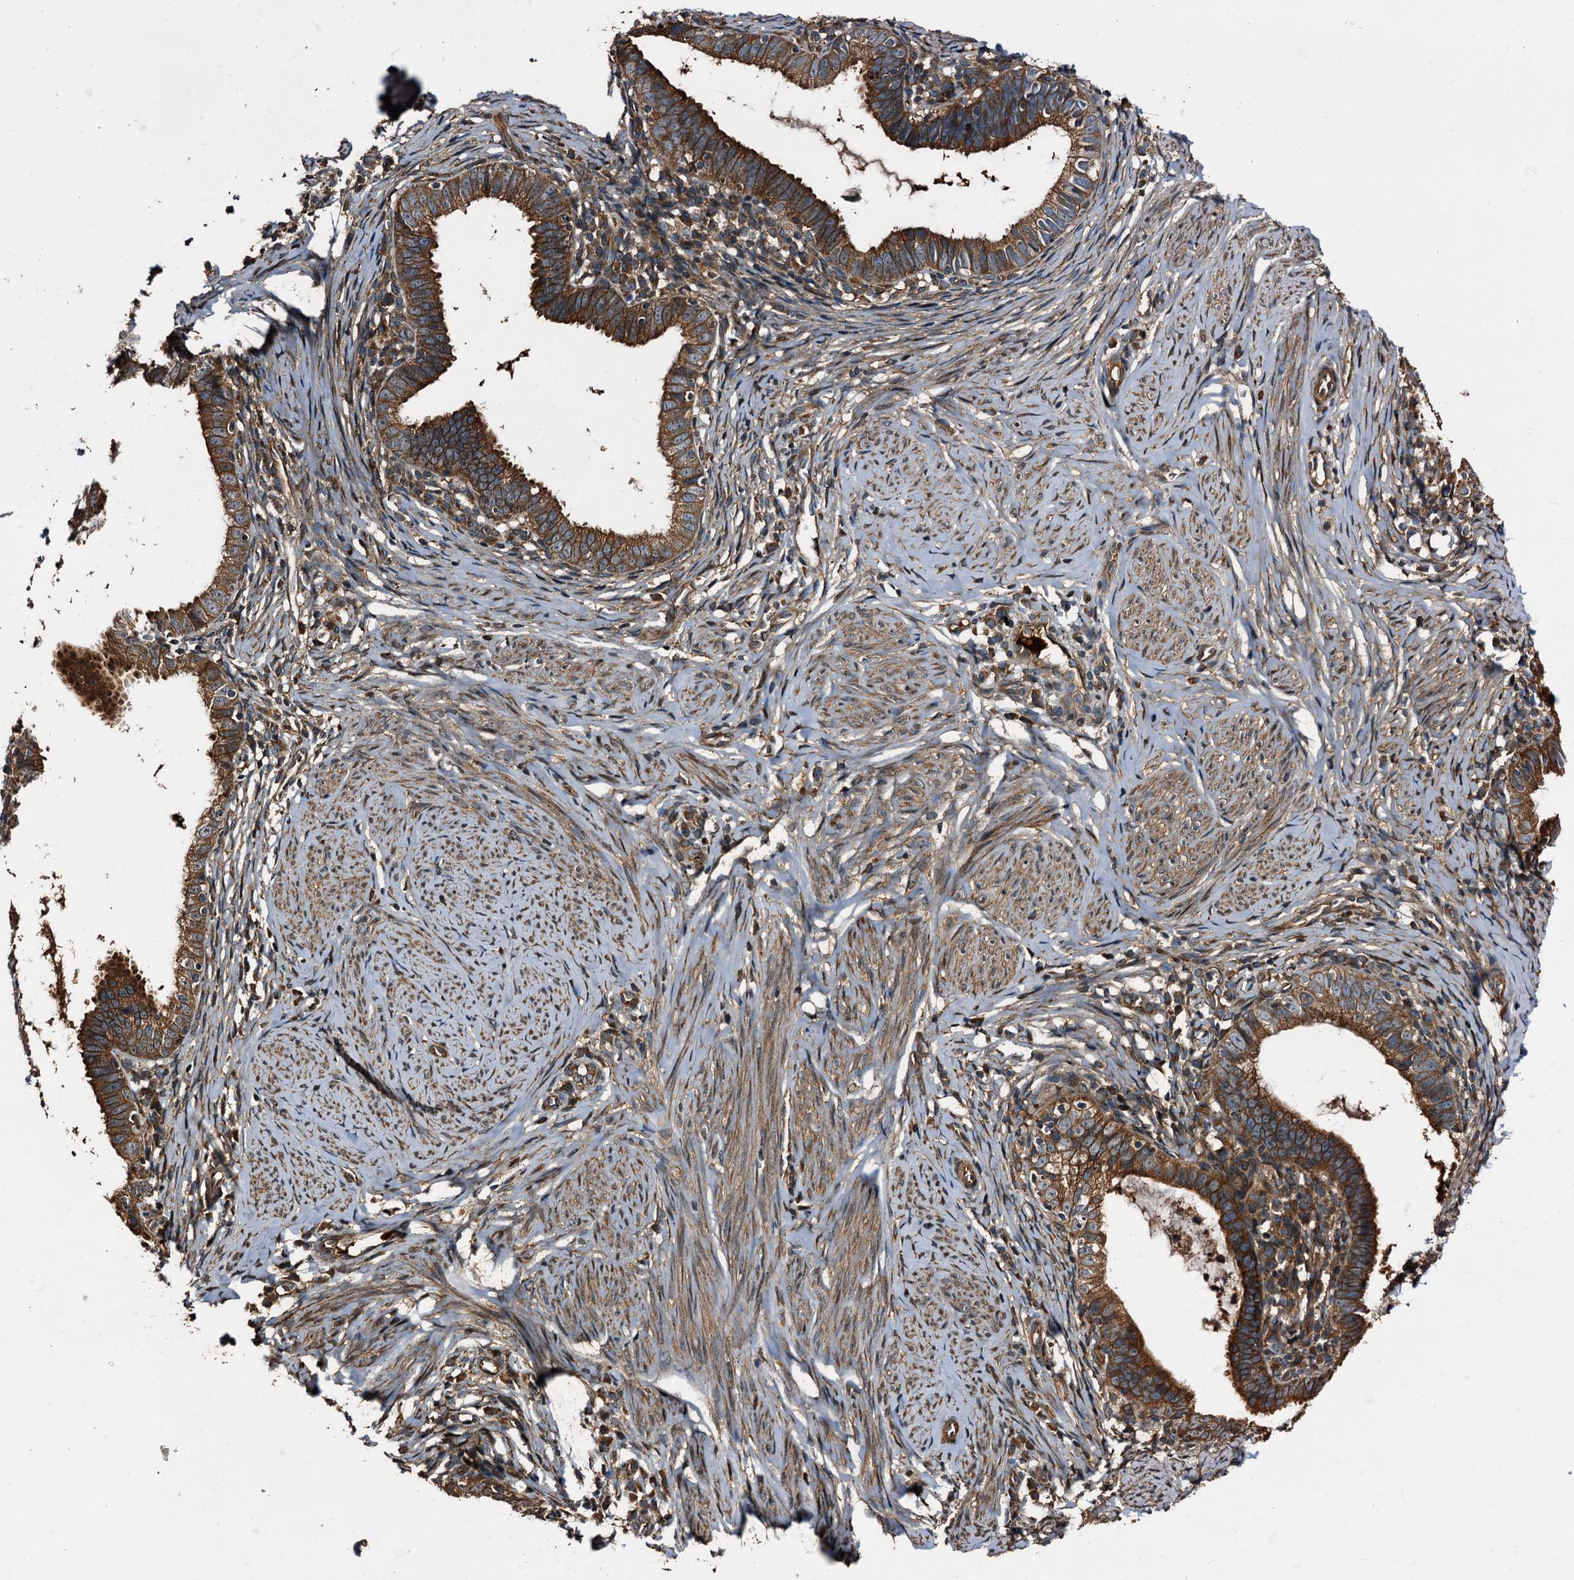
{"staining": {"intensity": "strong", "quantity": ">75%", "location": "cytoplasmic/membranous"}, "tissue": "cervical cancer", "cell_type": "Tumor cells", "image_type": "cancer", "snomed": [{"axis": "morphology", "description": "Adenocarcinoma, NOS"}, {"axis": "topography", "description": "Cervix"}], "caption": "Immunohistochemistry (IHC) (DAB) staining of adenocarcinoma (cervical) reveals strong cytoplasmic/membranous protein positivity in about >75% of tumor cells. The staining was performed using DAB (3,3'-diaminobenzidine) to visualize the protein expression in brown, while the nuclei were stained in blue with hematoxylin (Magnification: 20x).", "gene": "PEX5", "patient": {"sex": "female", "age": 36}}